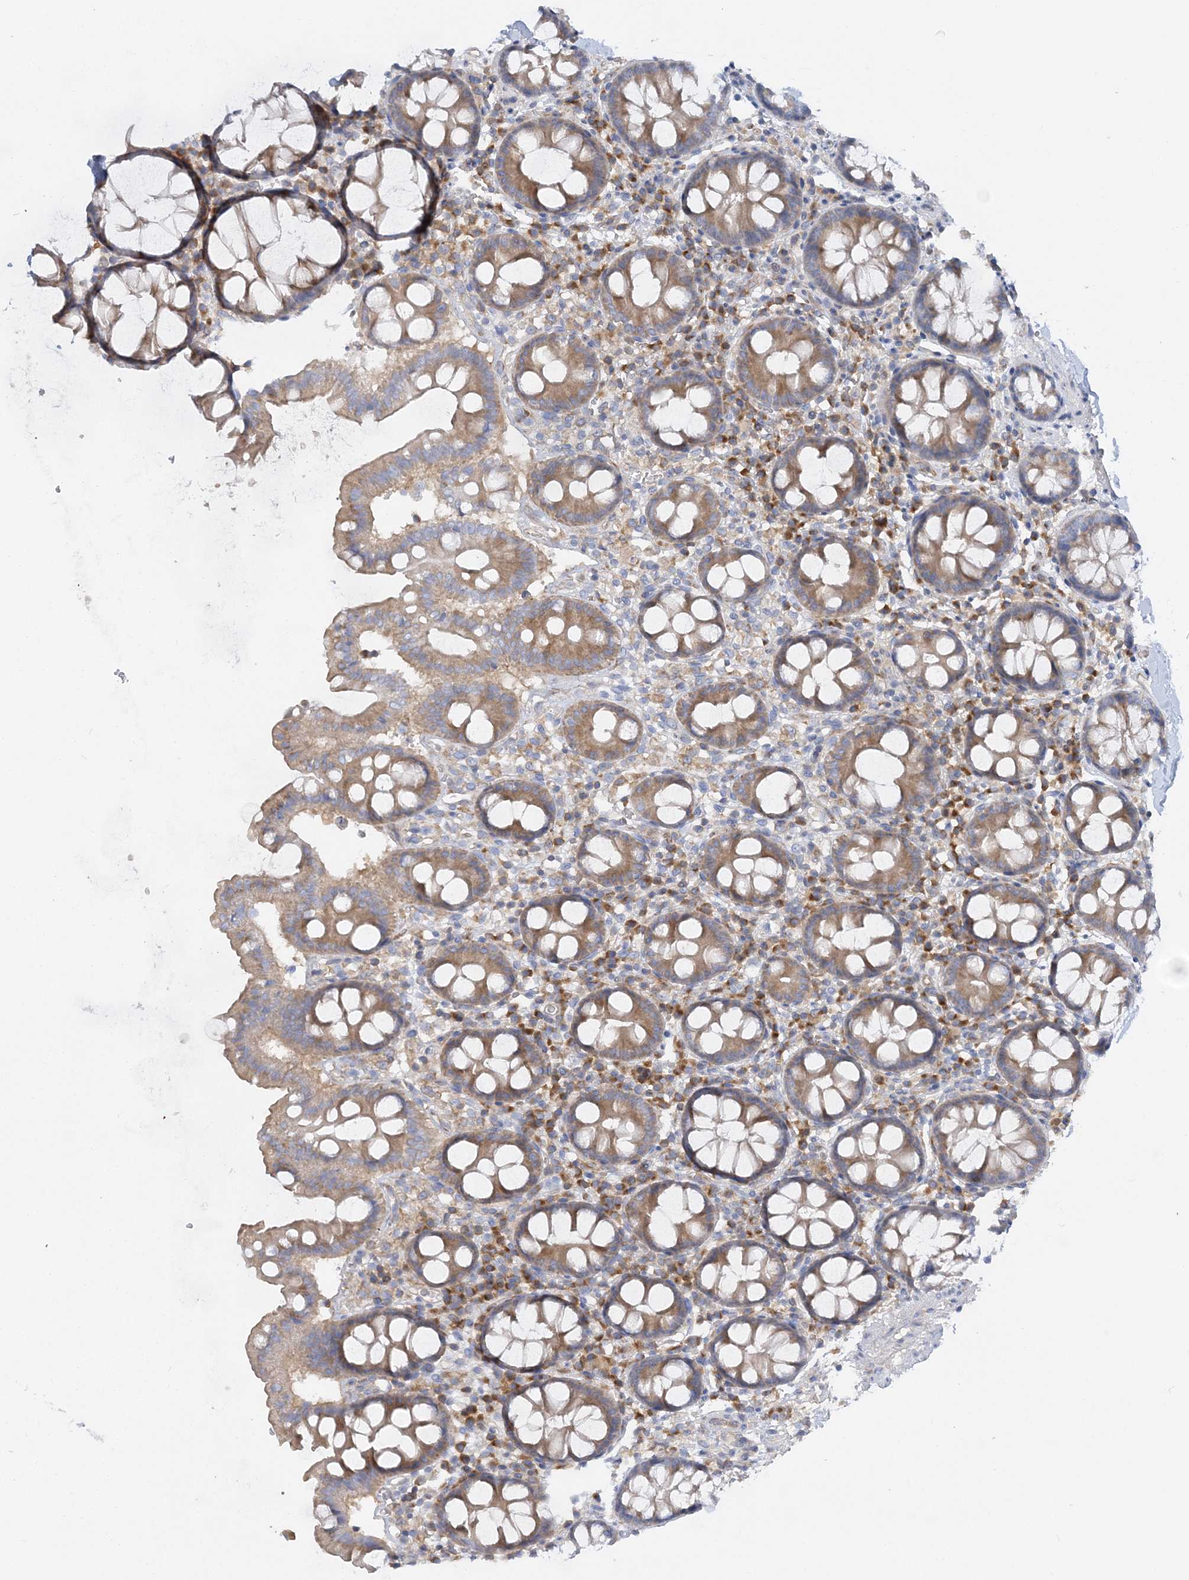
{"staining": {"intensity": "moderate", "quantity": ">75%", "location": "cytoplasmic/membranous"}, "tissue": "colon", "cell_type": "Endothelial cells", "image_type": "normal", "snomed": [{"axis": "morphology", "description": "Normal tissue, NOS"}, {"axis": "topography", "description": "Colon"}], "caption": "Colon stained with DAB (3,3'-diaminobenzidine) immunohistochemistry (IHC) reveals medium levels of moderate cytoplasmic/membranous expression in approximately >75% of endothelial cells.", "gene": "FAM114A2", "patient": {"sex": "female", "age": 79}}